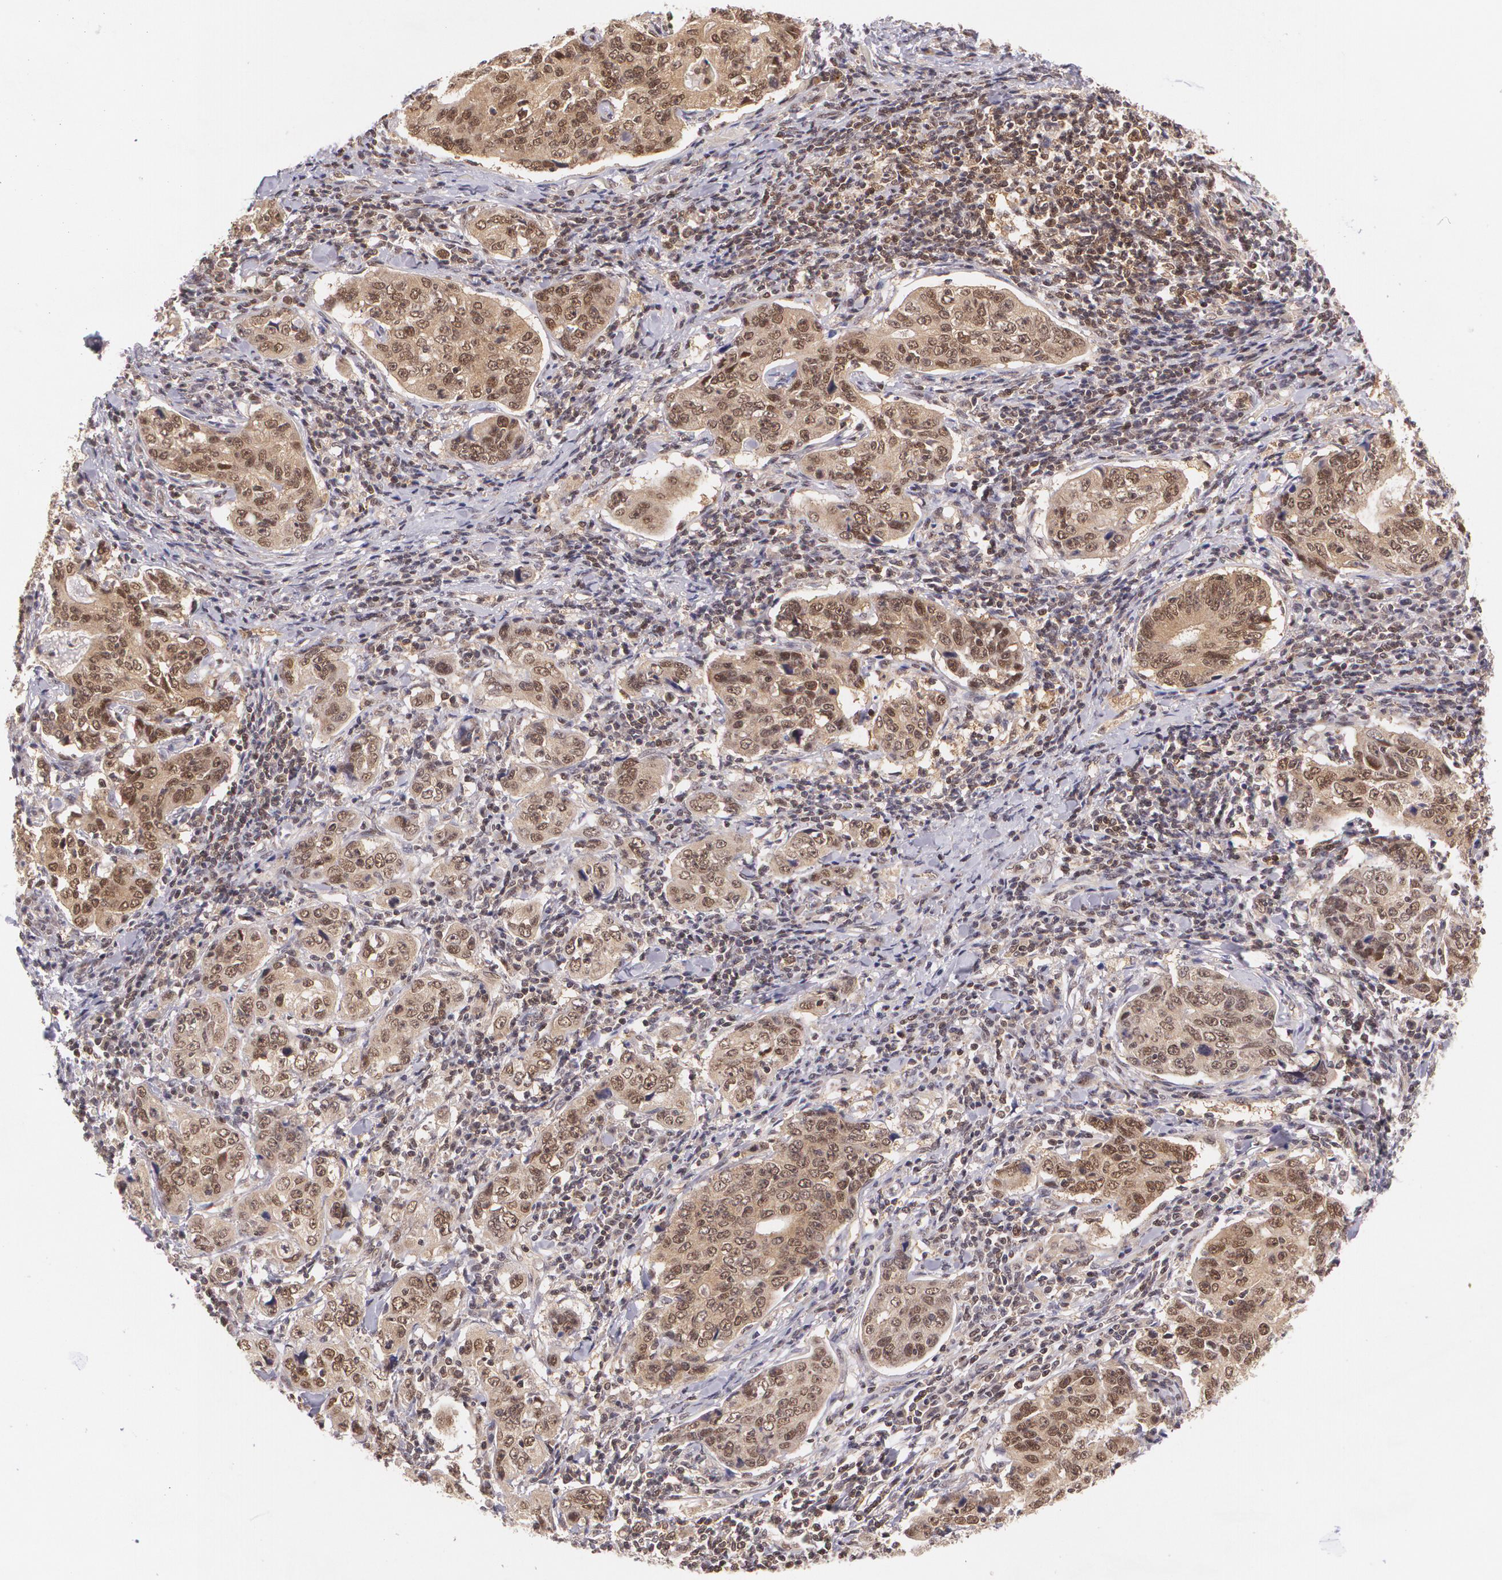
{"staining": {"intensity": "moderate", "quantity": ">75%", "location": "cytoplasmic/membranous,nuclear"}, "tissue": "stomach cancer", "cell_type": "Tumor cells", "image_type": "cancer", "snomed": [{"axis": "morphology", "description": "Adenocarcinoma, NOS"}, {"axis": "topography", "description": "Esophagus"}, {"axis": "topography", "description": "Stomach"}], "caption": "Stomach cancer (adenocarcinoma) stained for a protein (brown) reveals moderate cytoplasmic/membranous and nuclear positive staining in approximately >75% of tumor cells.", "gene": "CUL2", "patient": {"sex": "male", "age": 74}}